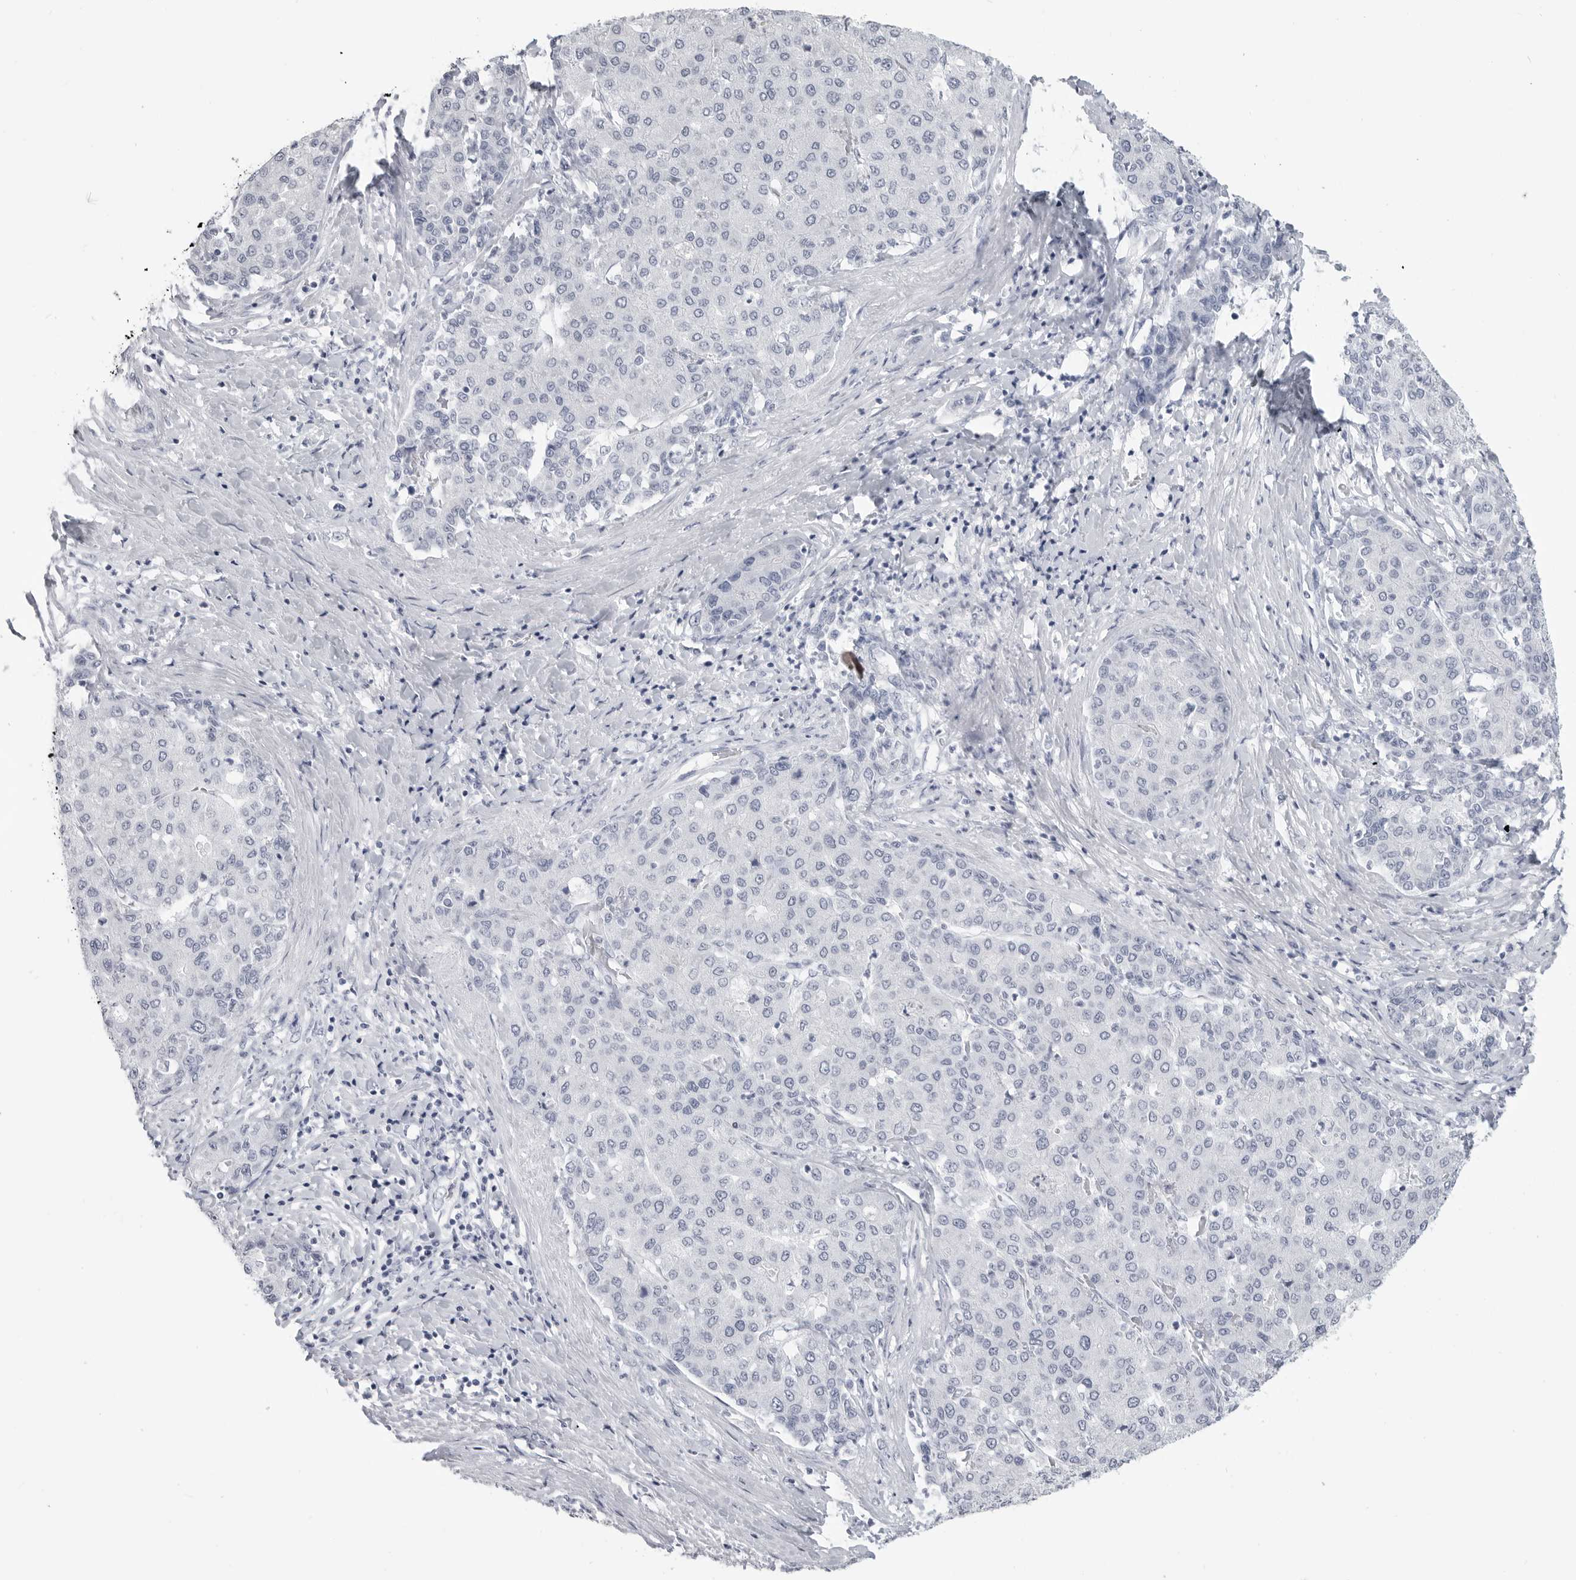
{"staining": {"intensity": "negative", "quantity": "none", "location": "none"}, "tissue": "liver cancer", "cell_type": "Tumor cells", "image_type": "cancer", "snomed": [{"axis": "morphology", "description": "Carcinoma, Hepatocellular, NOS"}, {"axis": "topography", "description": "Liver"}], "caption": "This is an immunohistochemistry (IHC) image of liver cancer (hepatocellular carcinoma). There is no expression in tumor cells.", "gene": "LY6D", "patient": {"sex": "male", "age": 65}}